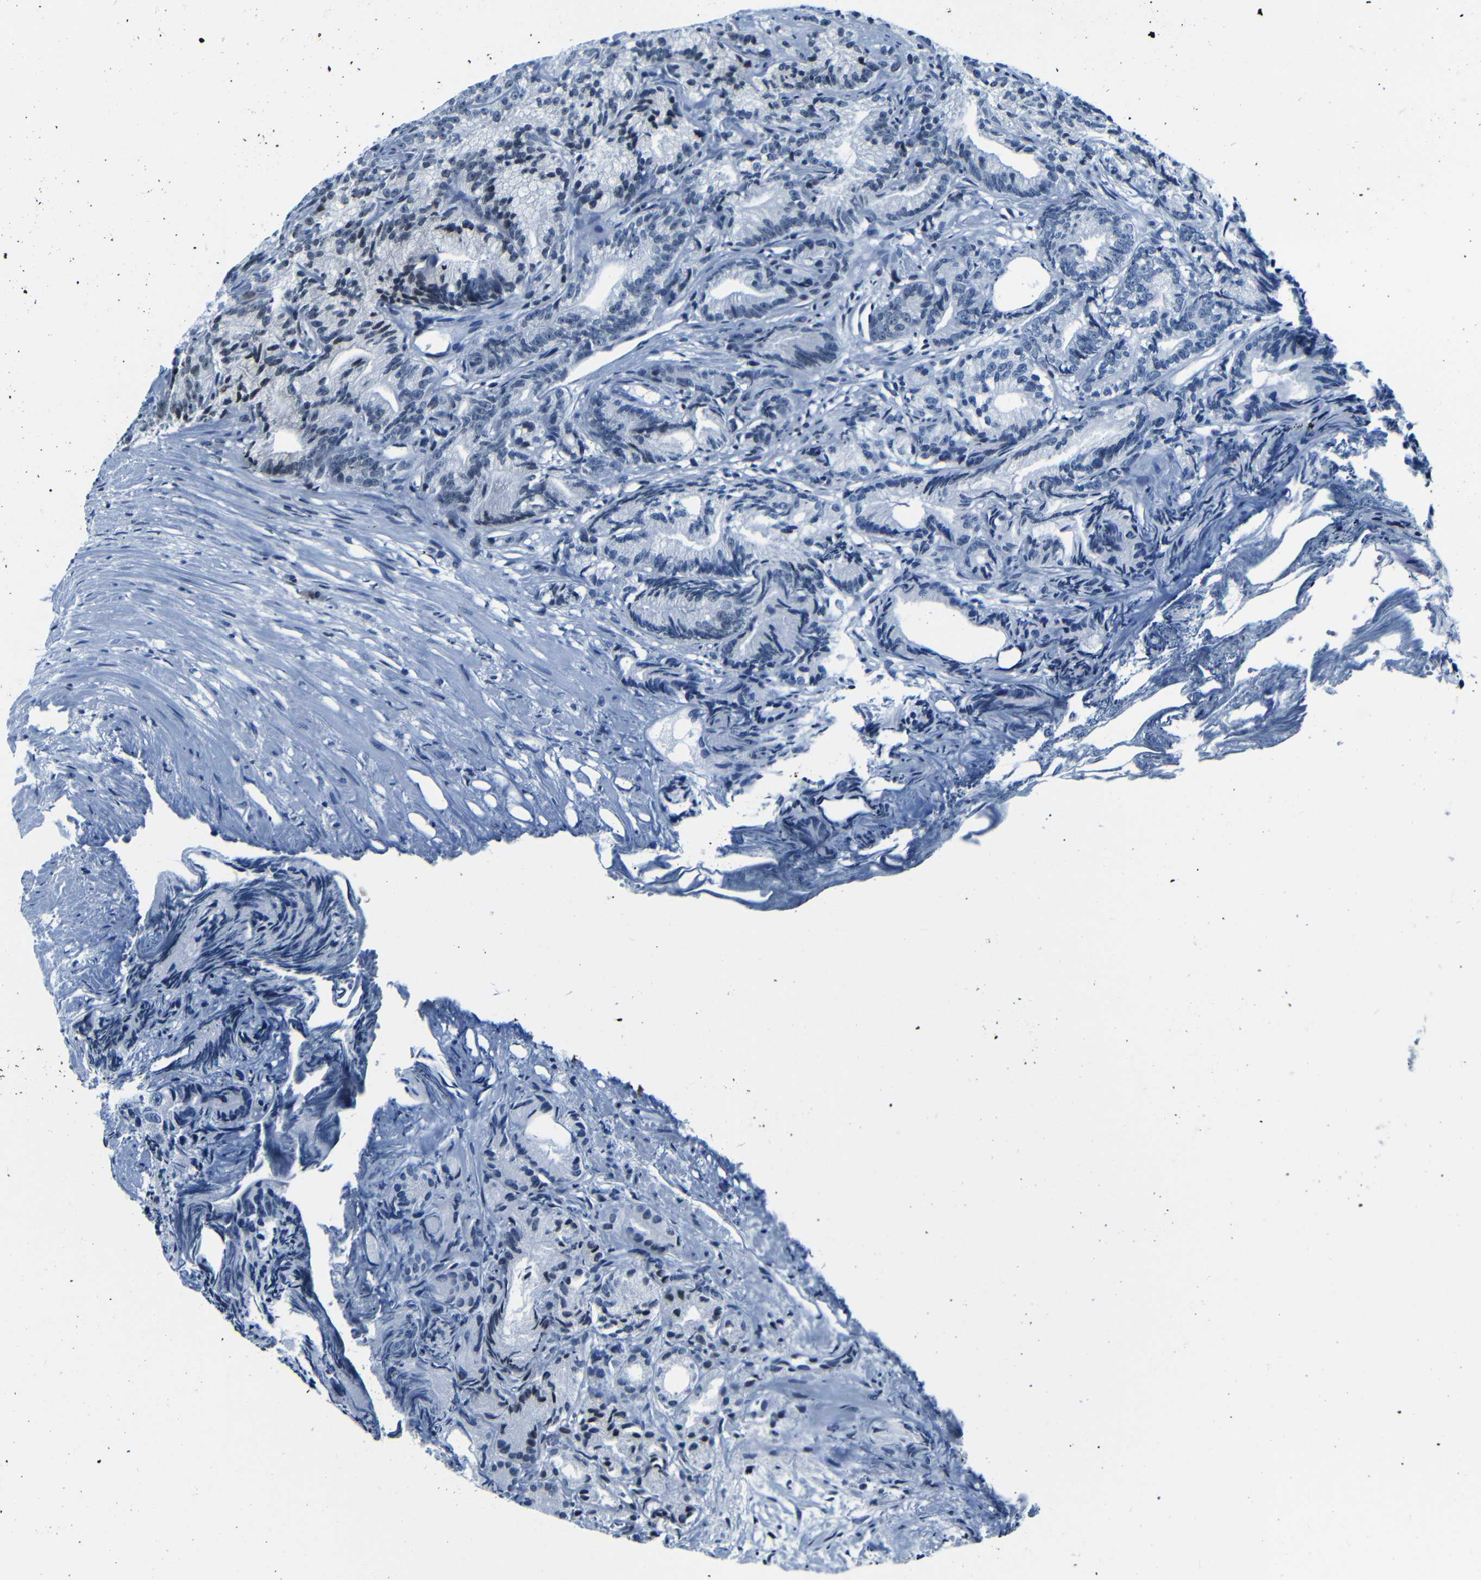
{"staining": {"intensity": "negative", "quantity": "none", "location": "none"}, "tissue": "prostate cancer", "cell_type": "Tumor cells", "image_type": "cancer", "snomed": [{"axis": "morphology", "description": "Adenocarcinoma, Low grade"}, {"axis": "topography", "description": "Prostate"}], "caption": "Immunohistochemistry (IHC) of human prostate cancer (low-grade adenocarcinoma) demonstrates no positivity in tumor cells.", "gene": "NCBP3", "patient": {"sex": "male", "age": 89}}